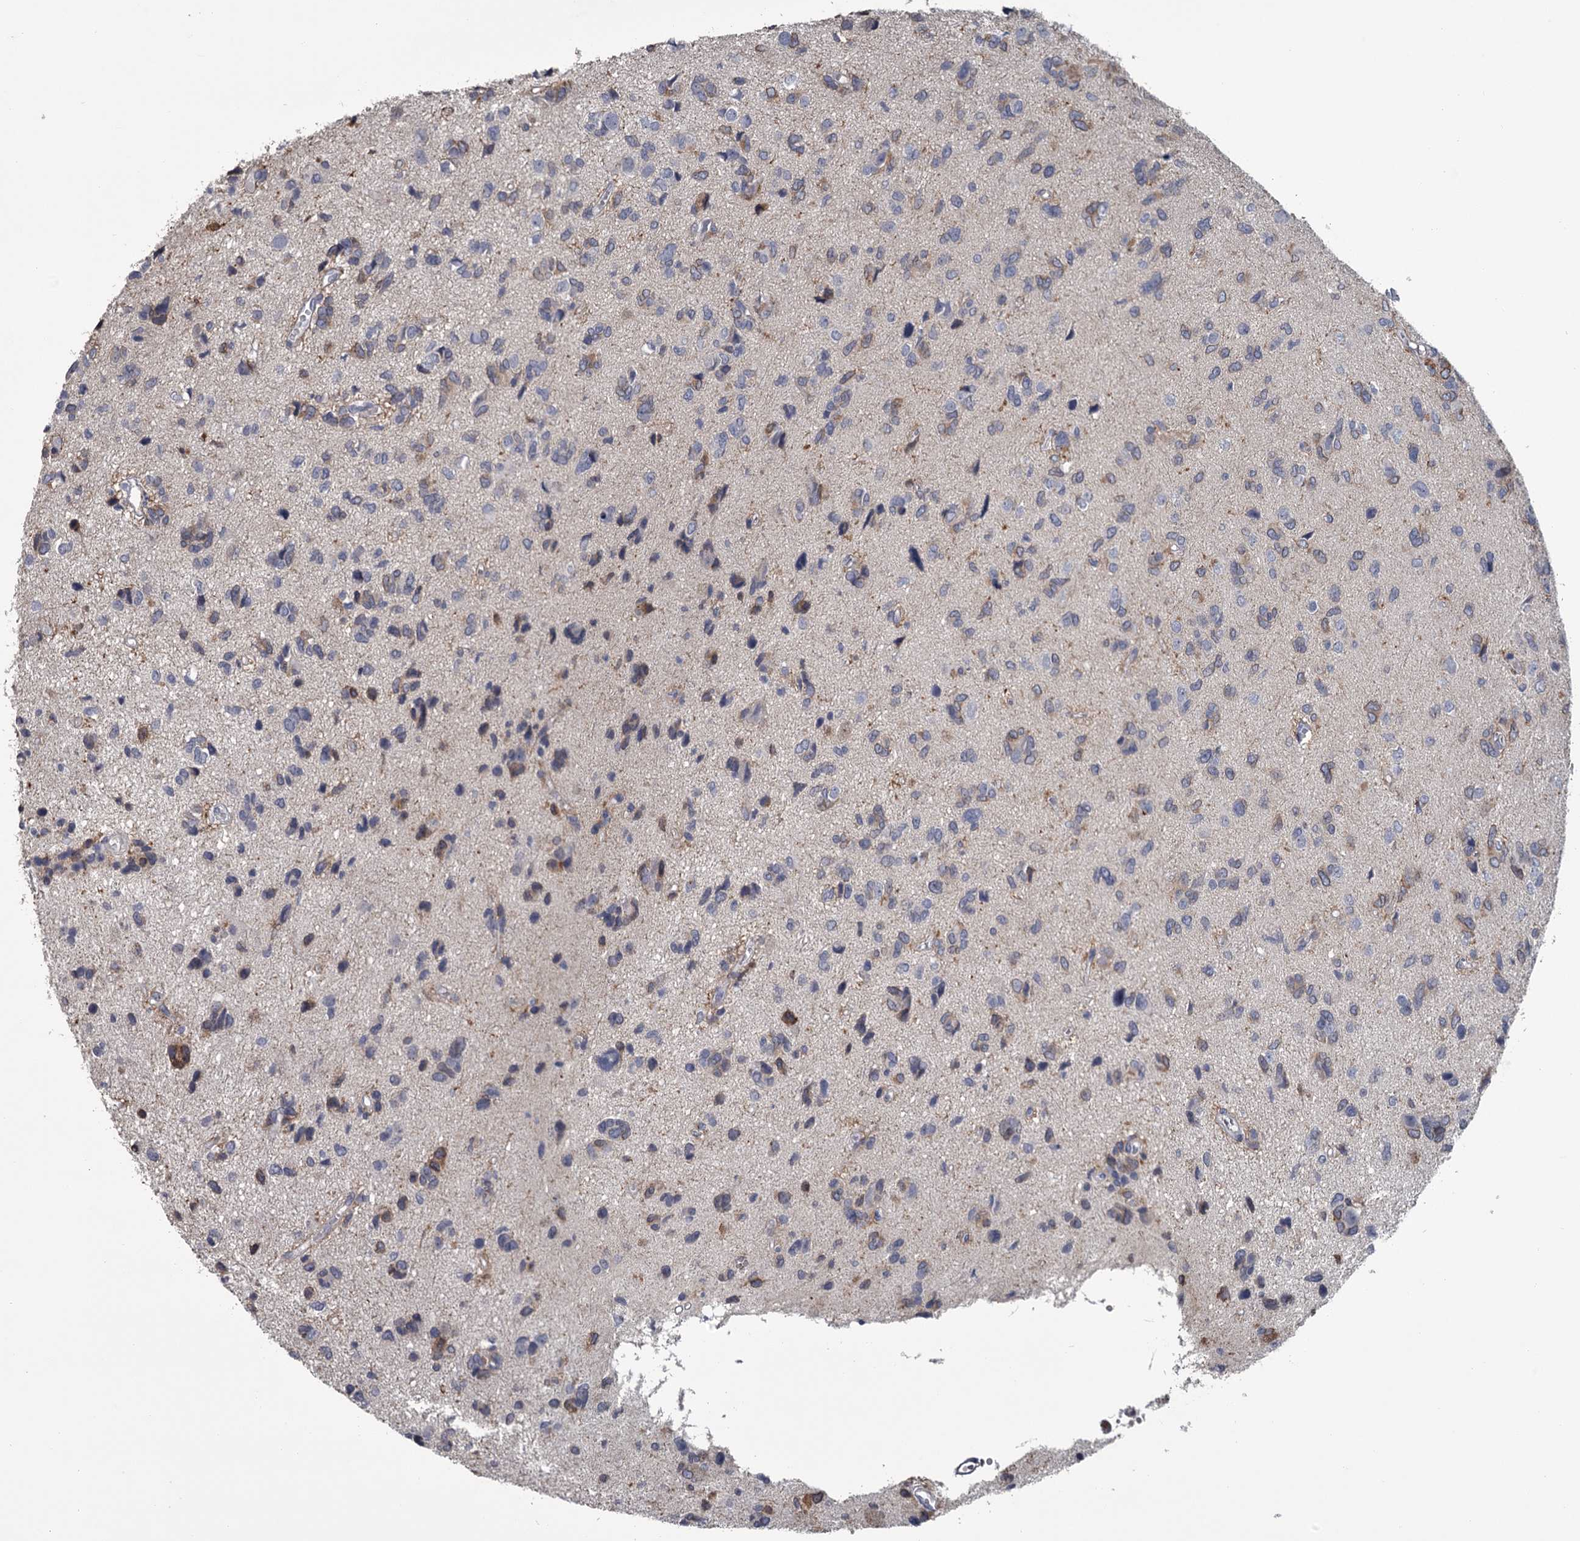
{"staining": {"intensity": "weak", "quantity": "<25%", "location": "cytoplasmic/membranous"}, "tissue": "glioma", "cell_type": "Tumor cells", "image_type": "cancer", "snomed": [{"axis": "morphology", "description": "Glioma, malignant, High grade"}, {"axis": "topography", "description": "Brain"}], "caption": "IHC of glioma shows no expression in tumor cells.", "gene": "DAO", "patient": {"sex": "female", "age": 59}}